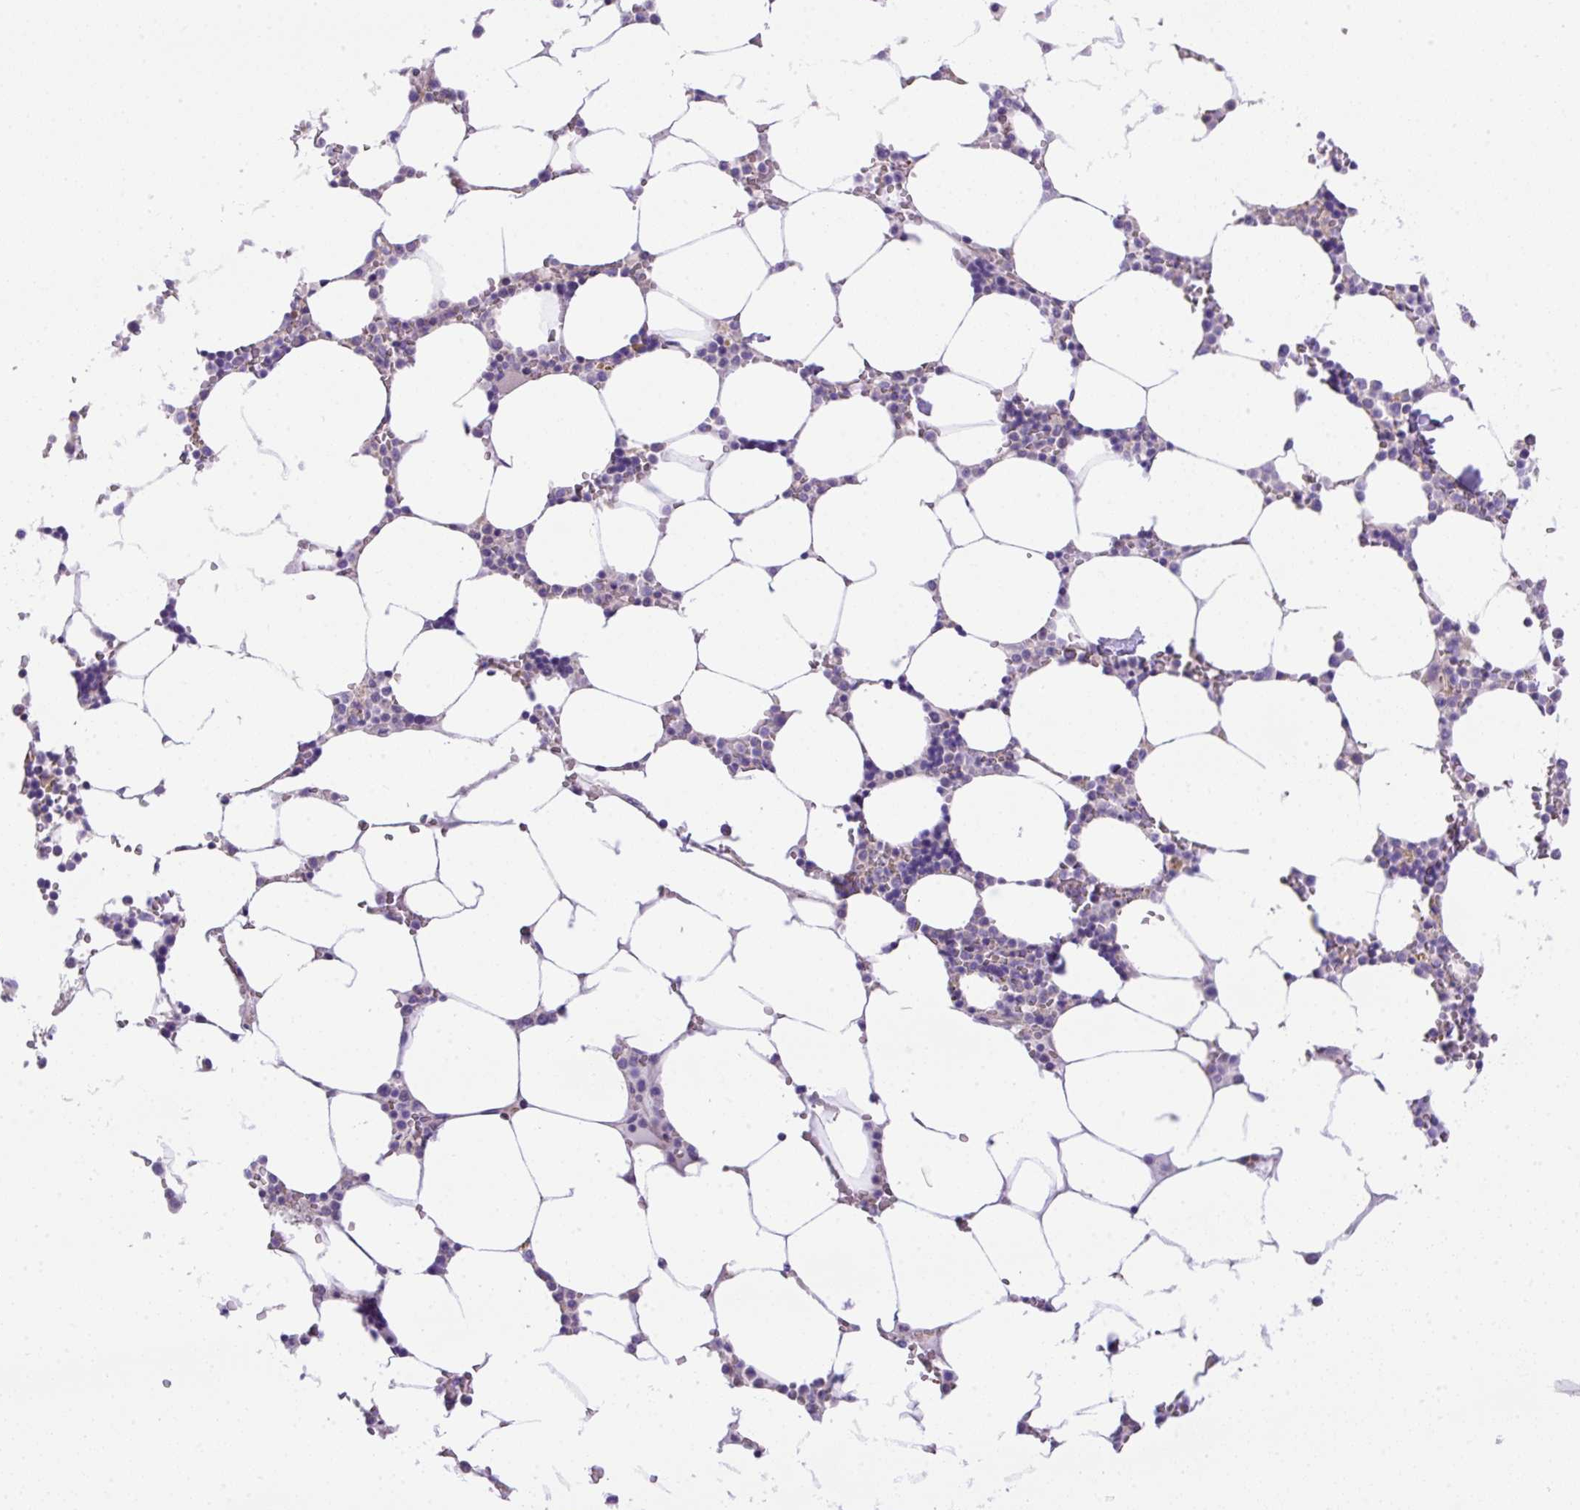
{"staining": {"intensity": "negative", "quantity": "none", "location": "none"}, "tissue": "bone marrow", "cell_type": "Hematopoietic cells", "image_type": "normal", "snomed": [{"axis": "morphology", "description": "Normal tissue, NOS"}, {"axis": "topography", "description": "Bone marrow"}], "caption": "Immunohistochemistry image of unremarkable bone marrow: bone marrow stained with DAB exhibits no significant protein expression in hematopoietic cells. Brightfield microscopy of immunohistochemistry (IHC) stained with DAB (brown) and hematoxylin (blue), captured at high magnification.", "gene": "NPTN", "patient": {"sex": "male", "age": 64}}